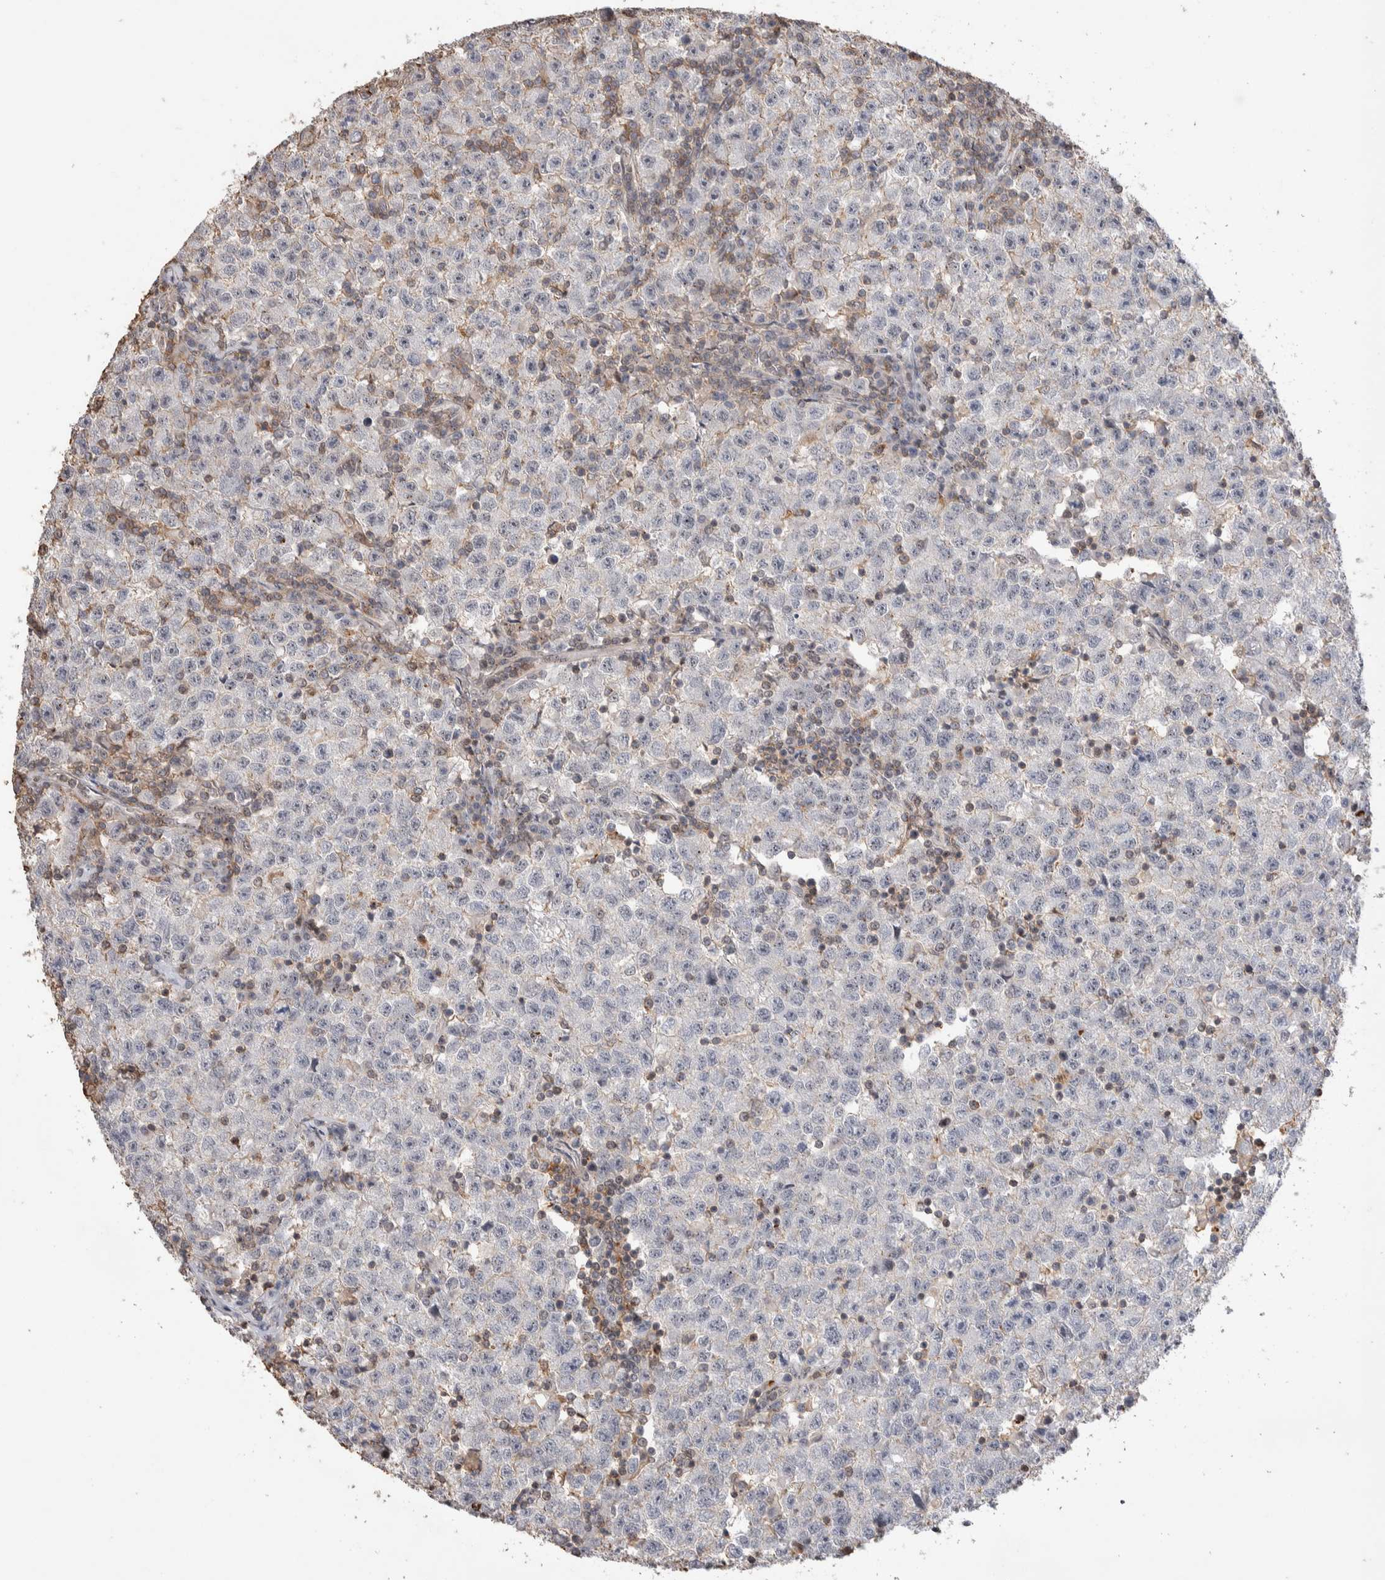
{"staining": {"intensity": "negative", "quantity": "none", "location": "none"}, "tissue": "testis cancer", "cell_type": "Tumor cells", "image_type": "cancer", "snomed": [{"axis": "morphology", "description": "Seminoma, NOS"}, {"axis": "topography", "description": "Testis"}], "caption": "IHC photomicrograph of human testis cancer (seminoma) stained for a protein (brown), which displays no expression in tumor cells.", "gene": "ZNF704", "patient": {"sex": "male", "age": 22}}